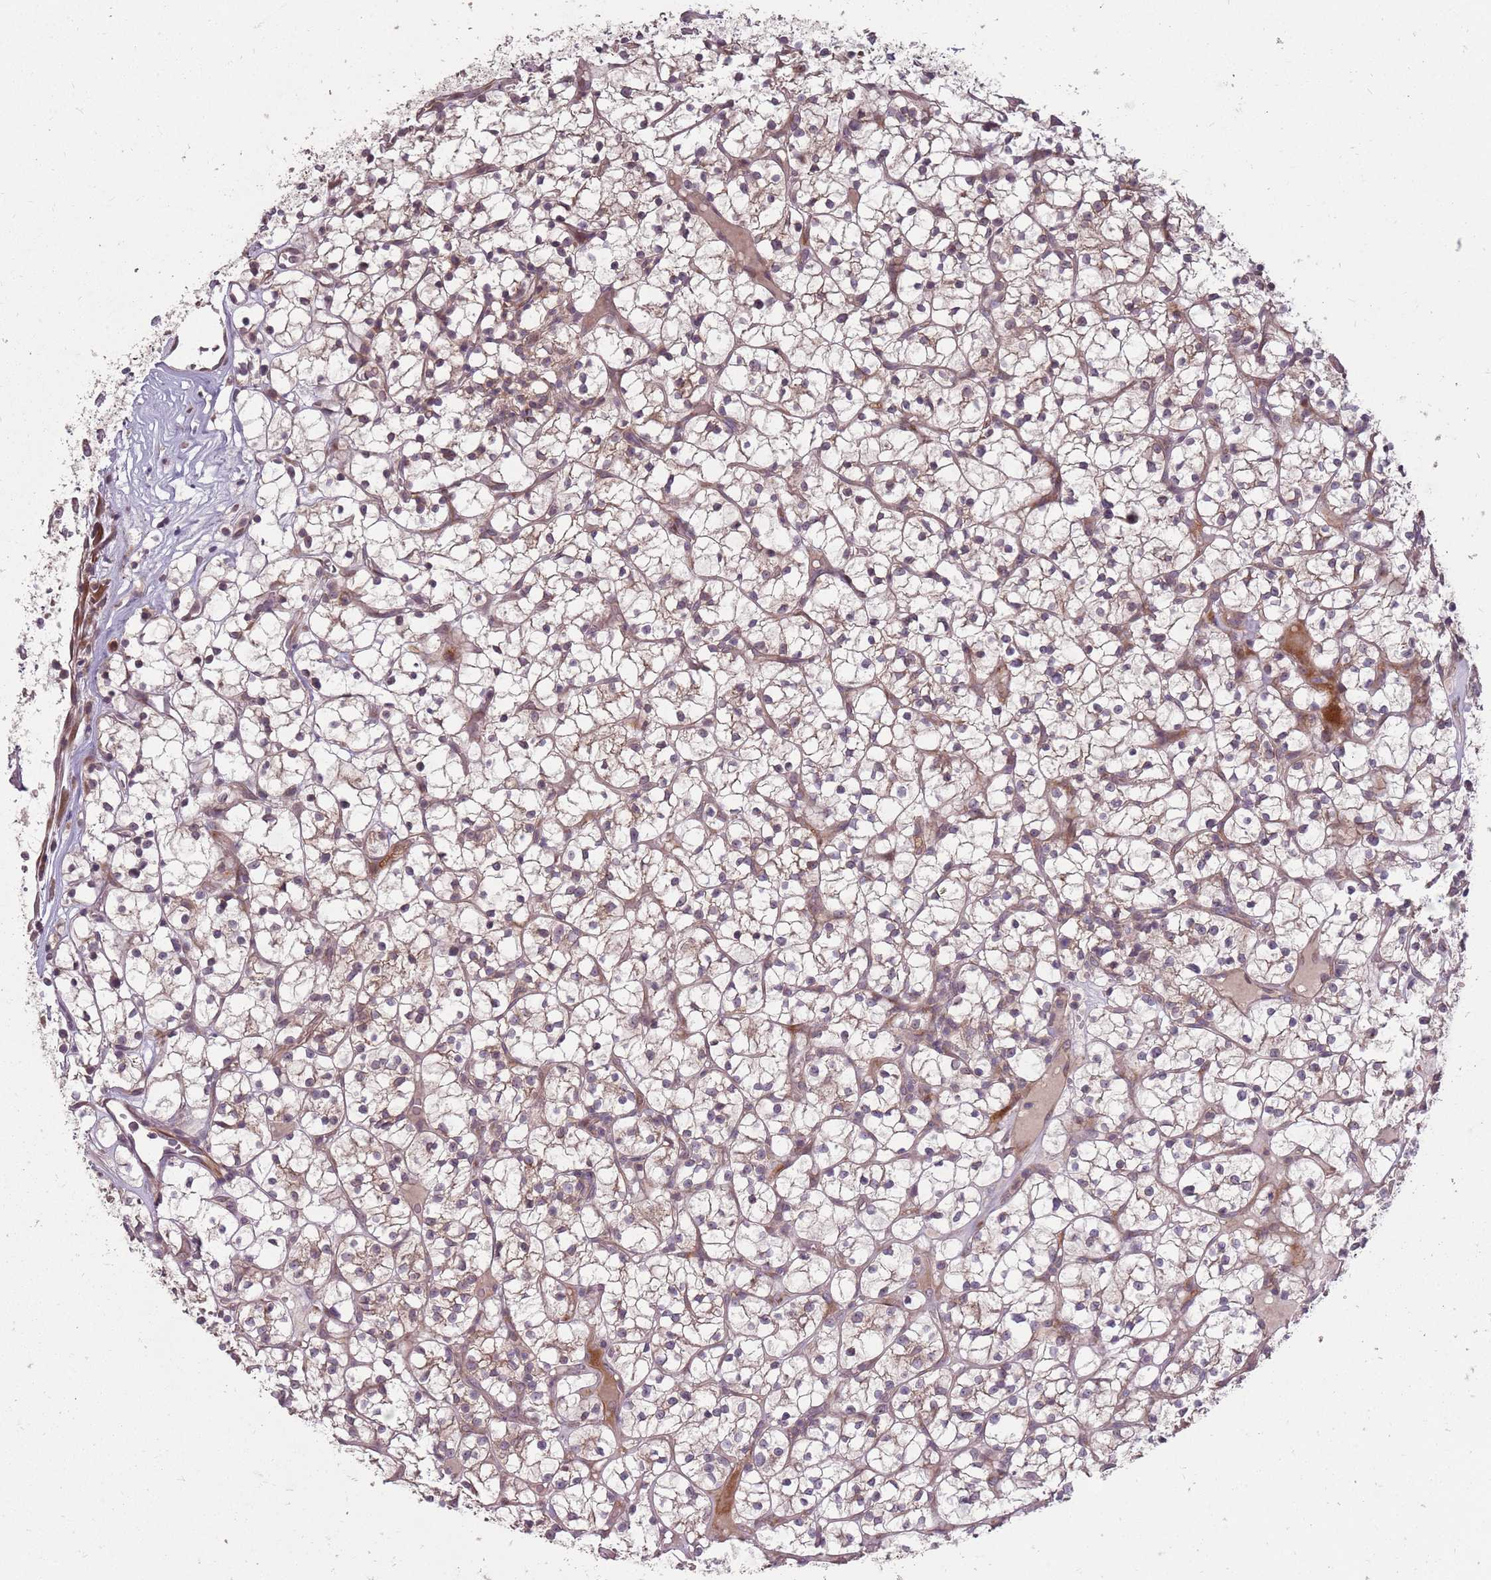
{"staining": {"intensity": "weak", "quantity": "<25%", "location": "cytoplasmic/membranous"}, "tissue": "renal cancer", "cell_type": "Tumor cells", "image_type": "cancer", "snomed": [{"axis": "morphology", "description": "Adenocarcinoma, NOS"}, {"axis": "topography", "description": "Kidney"}], "caption": "Immunohistochemical staining of renal adenocarcinoma shows no significant staining in tumor cells.", "gene": "PLD6", "patient": {"sex": "female", "age": 64}}